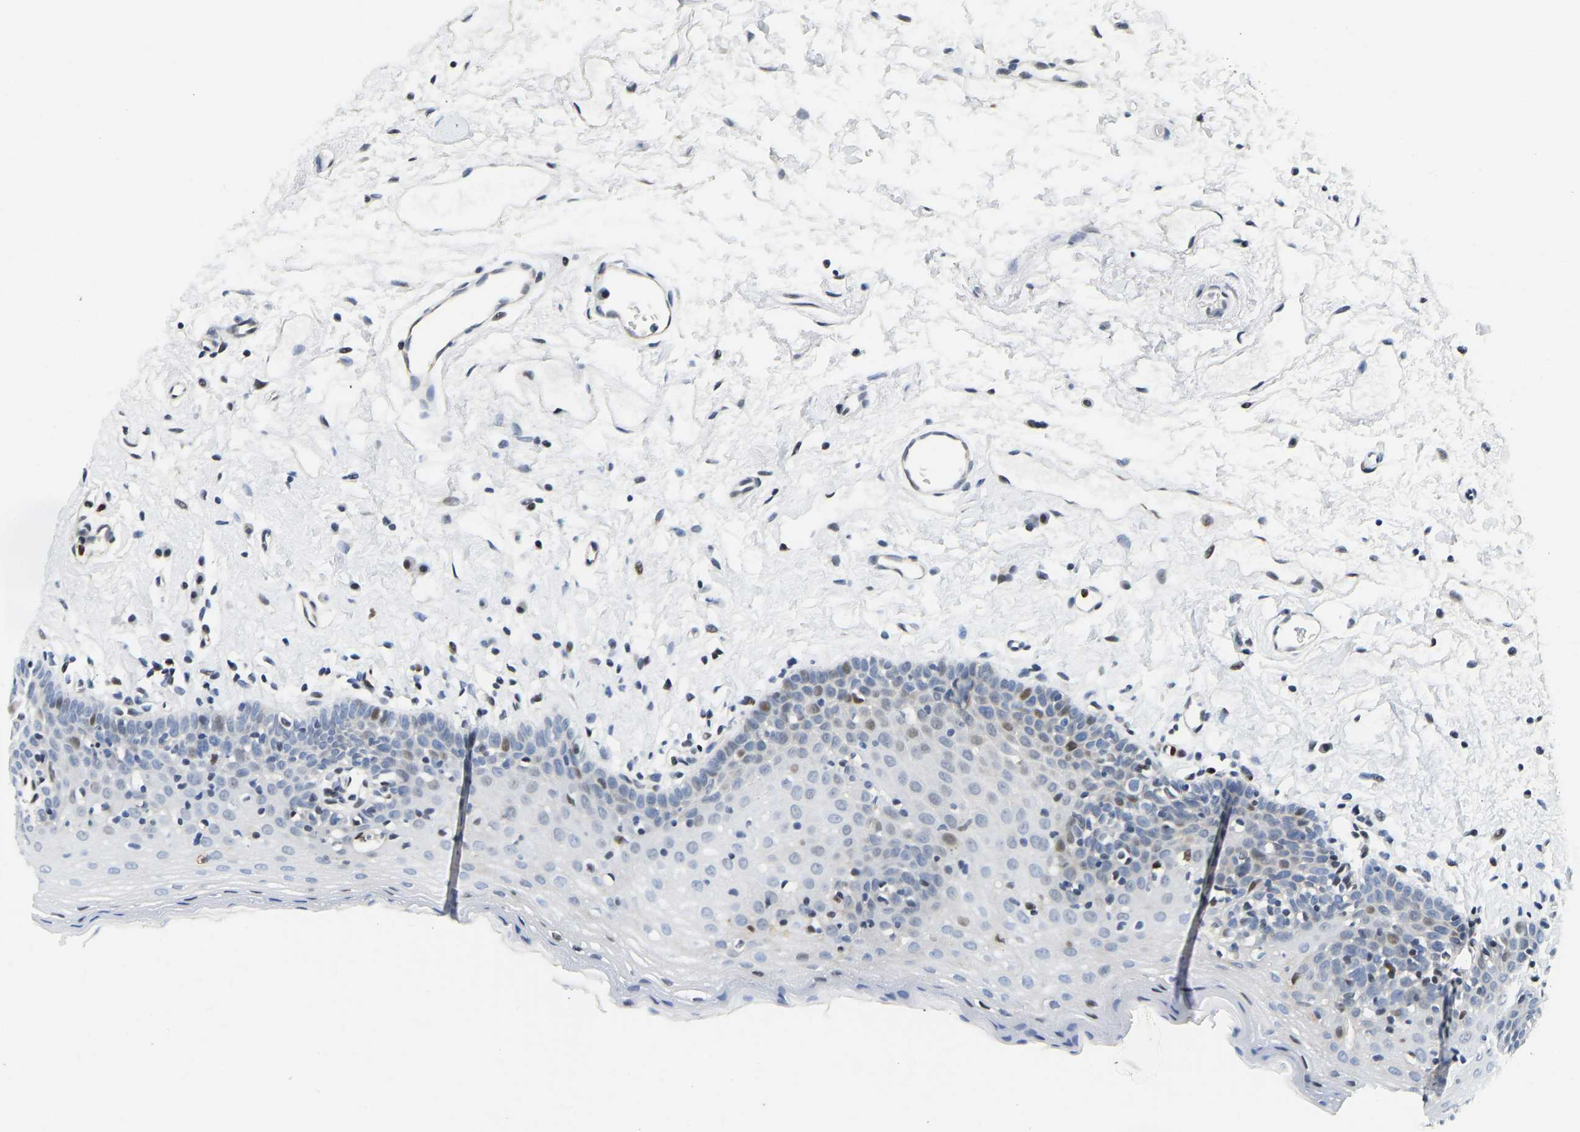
{"staining": {"intensity": "moderate", "quantity": "<25%", "location": "nuclear"}, "tissue": "oral mucosa", "cell_type": "Squamous epithelial cells", "image_type": "normal", "snomed": [{"axis": "morphology", "description": "Normal tissue, NOS"}, {"axis": "topography", "description": "Oral tissue"}], "caption": "Normal oral mucosa was stained to show a protein in brown. There is low levels of moderate nuclear positivity in about <25% of squamous epithelial cells. (Brightfield microscopy of DAB IHC at high magnification).", "gene": "HDAC5", "patient": {"sex": "male", "age": 66}}